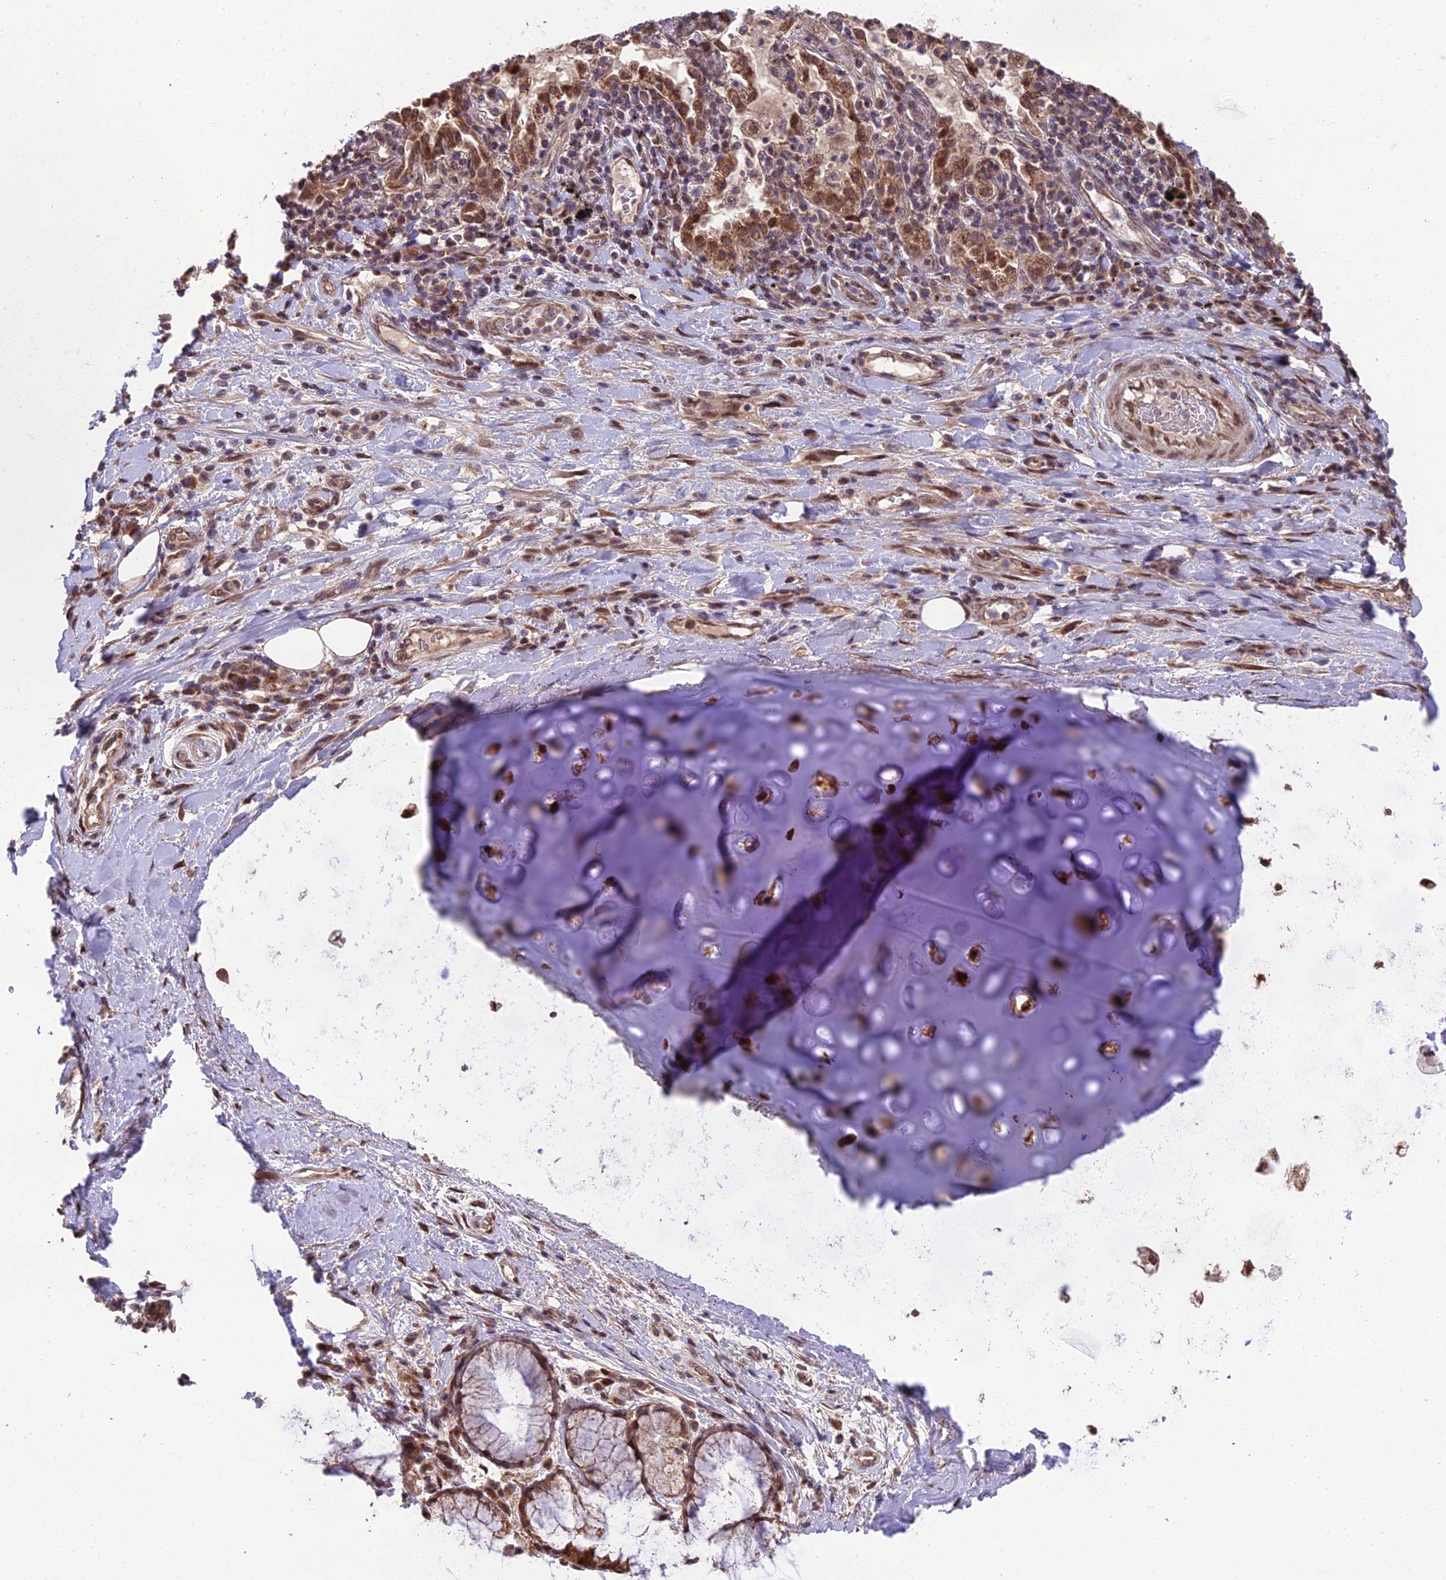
{"staining": {"intensity": "moderate", "quantity": ">75%", "location": "cytoplasmic/membranous"}, "tissue": "adipose tissue", "cell_type": "Adipocytes", "image_type": "normal", "snomed": [{"axis": "morphology", "description": "Normal tissue, NOS"}, {"axis": "morphology", "description": "Squamous cell carcinoma, NOS"}, {"axis": "topography", "description": "Bronchus"}, {"axis": "topography", "description": "Lung"}], "caption": "Immunohistochemical staining of normal adipose tissue reveals medium levels of moderate cytoplasmic/membranous positivity in about >75% of adipocytes. (brown staining indicates protein expression, while blue staining denotes nuclei).", "gene": "CYP2R1", "patient": {"sex": "male", "age": 64}}